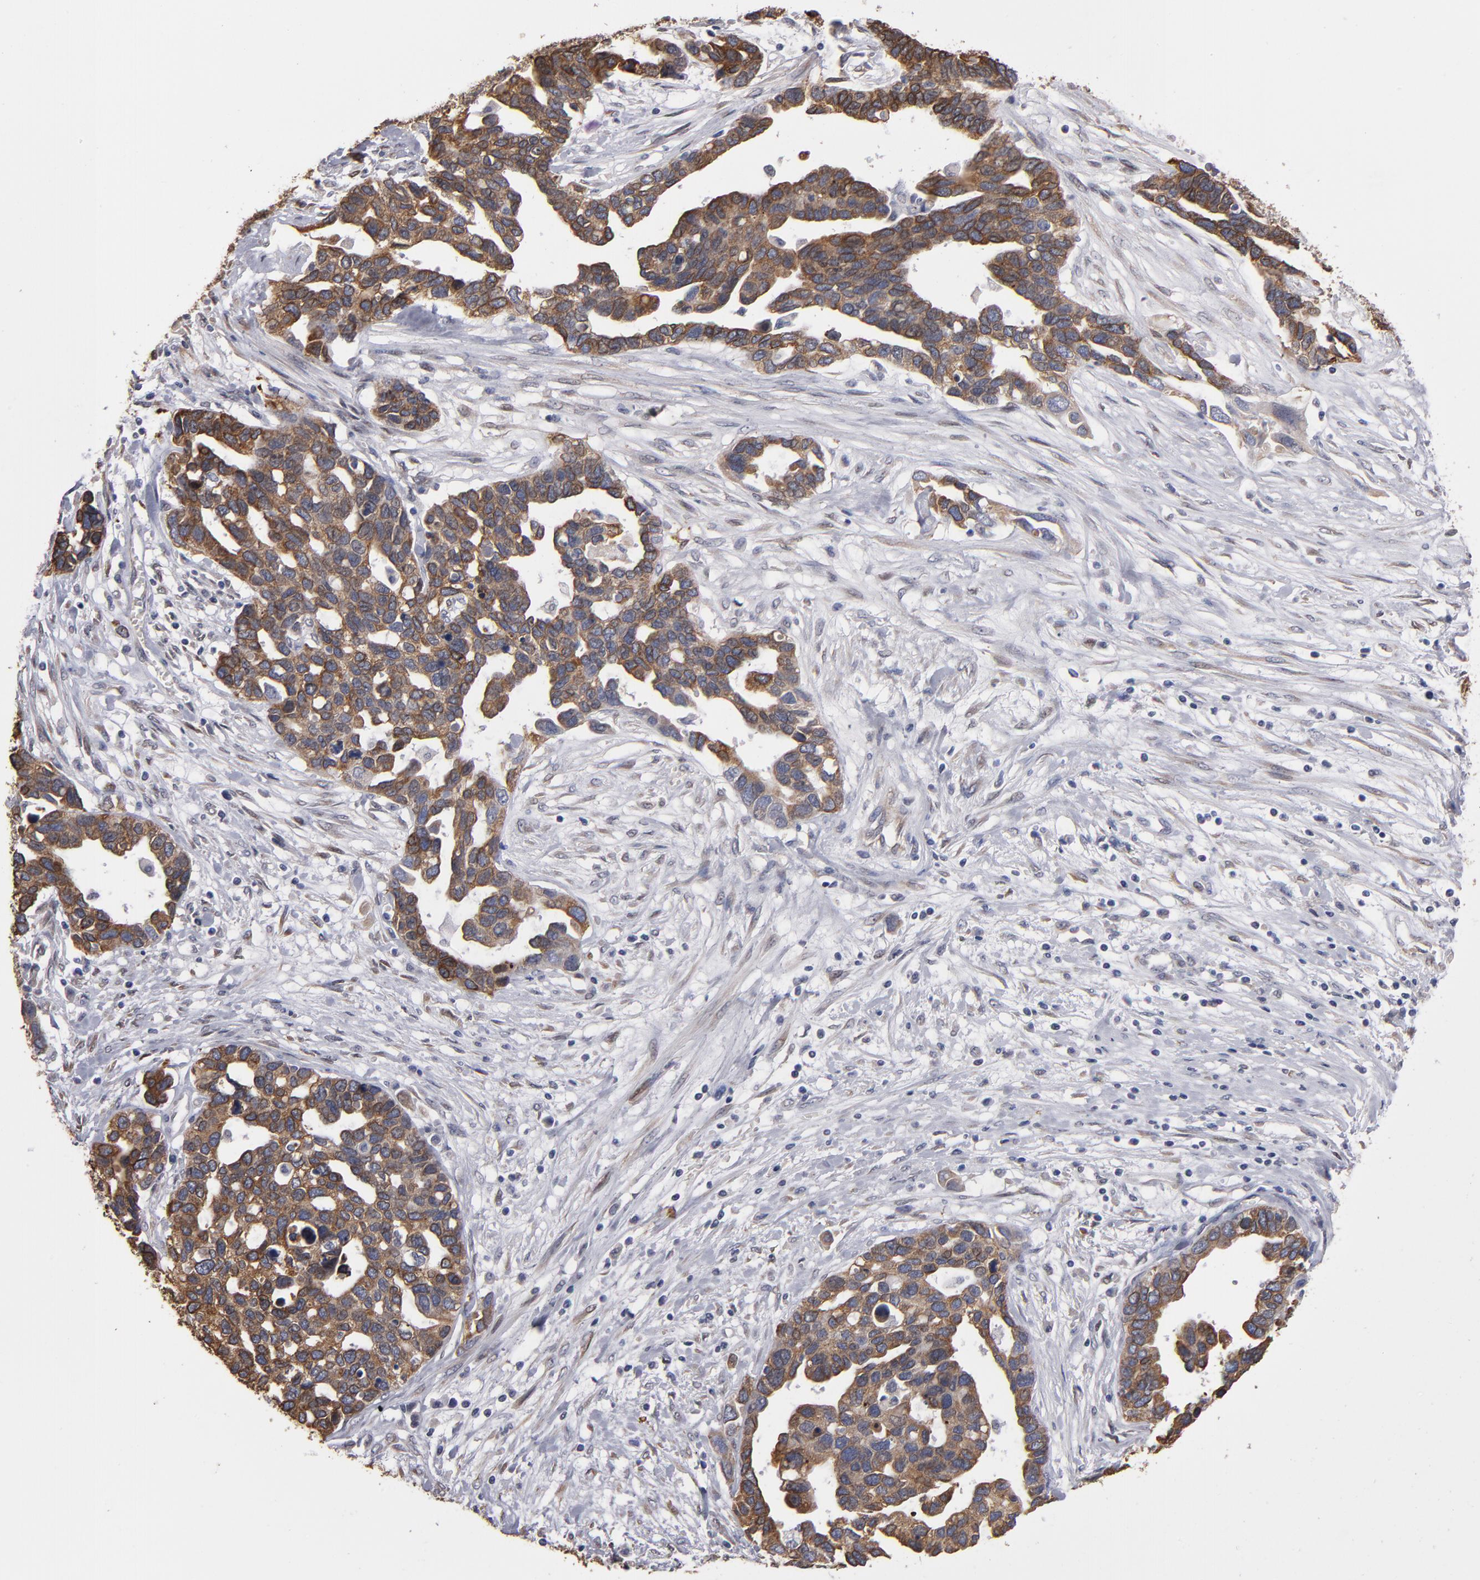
{"staining": {"intensity": "moderate", "quantity": ">75%", "location": "cytoplasmic/membranous"}, "tissue": "ovarian cancer", "cell_type": "Tumor cells", "image_type": "cancer", "snomed": [{"axis": "morphology", "description": "Cystadenocarcinoma, serous, NOS"}, {"axis": "topography", "description": "Ovary"}], "caption": "Protein staining by immunohistochemistry demonstrates moderate cytoplasmic/membranous positivity in approximately >75% of tumor cells in ovarian serous cystadenocarcinoma.", "gene": "PGRMC1", "patient": {"sex": "female", "age": 54}}